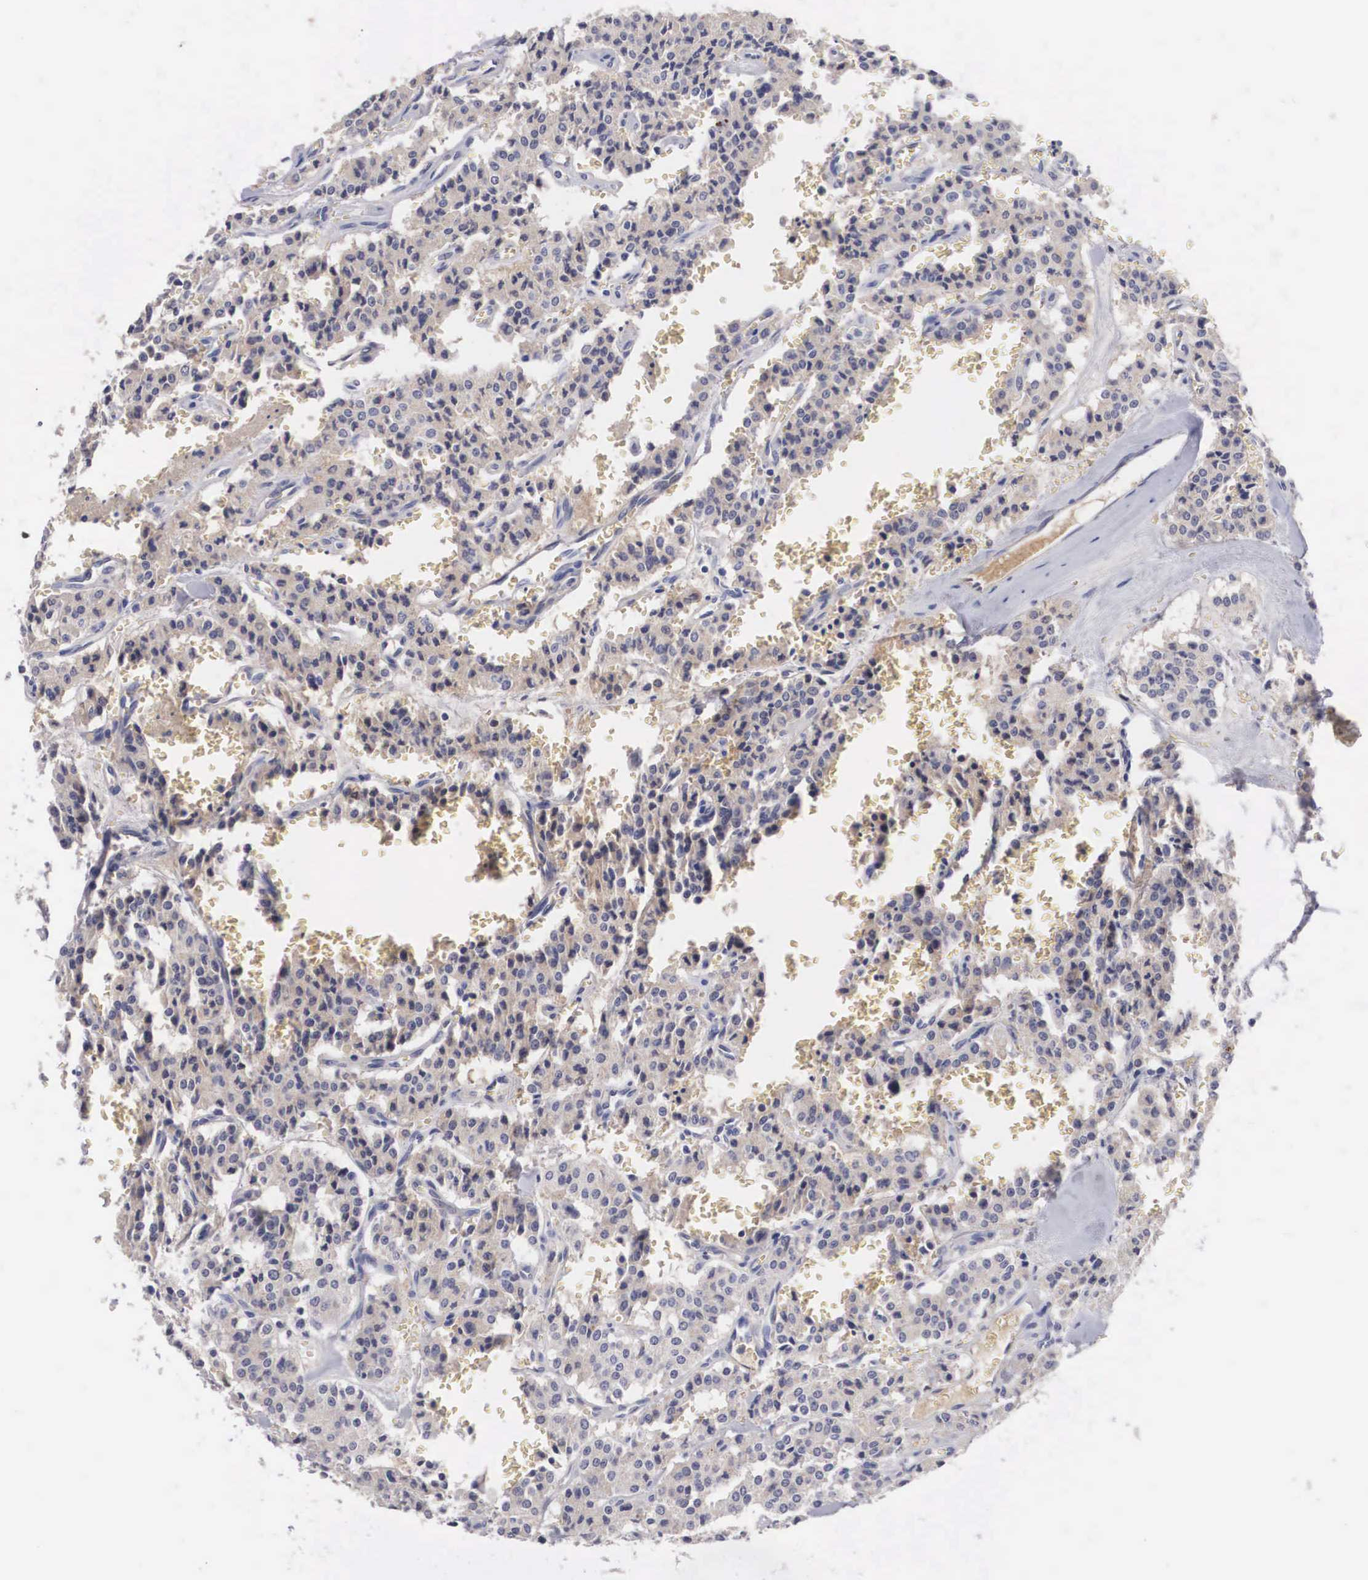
{"staining": {"intensity": "weak", "quantity": "25%-75%", "location": "cytoplasmic/membranous"}, "tissue": "carcinoid", "cell_type": "Tumor cells", "image_type": "cancer", "snomed": [{"axis": "morphology", "description": "Carcinoid, malignant, NOS"}, {"axis": "topography", "description": "Bronchus"}], "caption": "About 25%-75% of tumor cells in carcinoid demonstrate weak cytoplasmic/membranous protein positivity as visualized by brown immunohistochemical staining.", "gene": "ABHD4", "patient": {"sex": "male", "age": 55}}